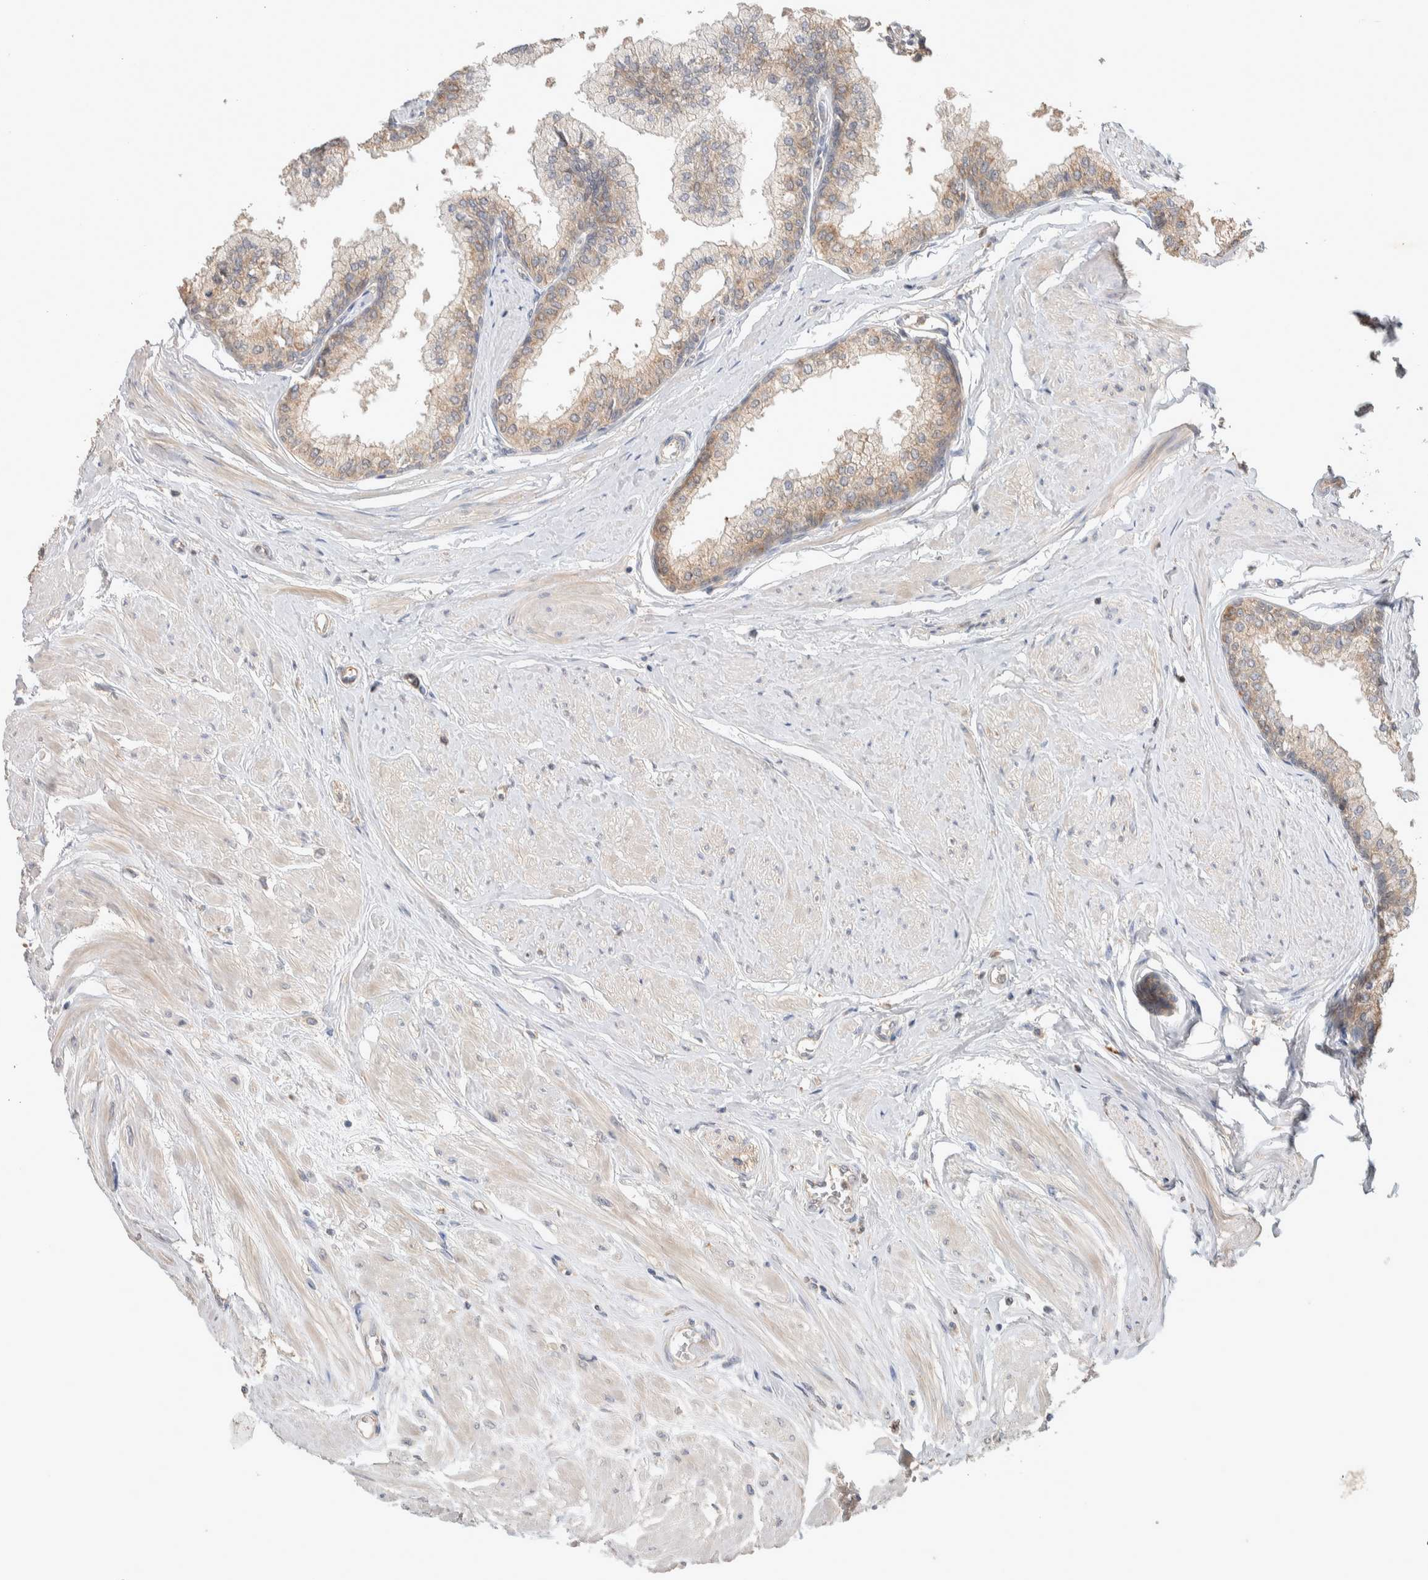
{"staining": {"intensity": "weak", "quantity": ">75%", "location": "cytoplasmic/membranous"}, "tissue": "seminal vesicle", "cell_type": "Glandular cells", "image_type": "normal", "snomed": [{"axis": "morphology", "description": "Normal tissue, NOS"}, {"axis": "topography", "description": "Prostate"}, {"axis": "topography", "description": "Seminal veicle"}], "caption": "A high-resolution image shows immunohistochemistry staining of unremarkable seminal vesicle, which reveals weak cytoplasmic/membranous expression in approximately >75% of glandular cells.", "gene": "DEPTOR", "patient": {"sex": "male", "age": 60}}